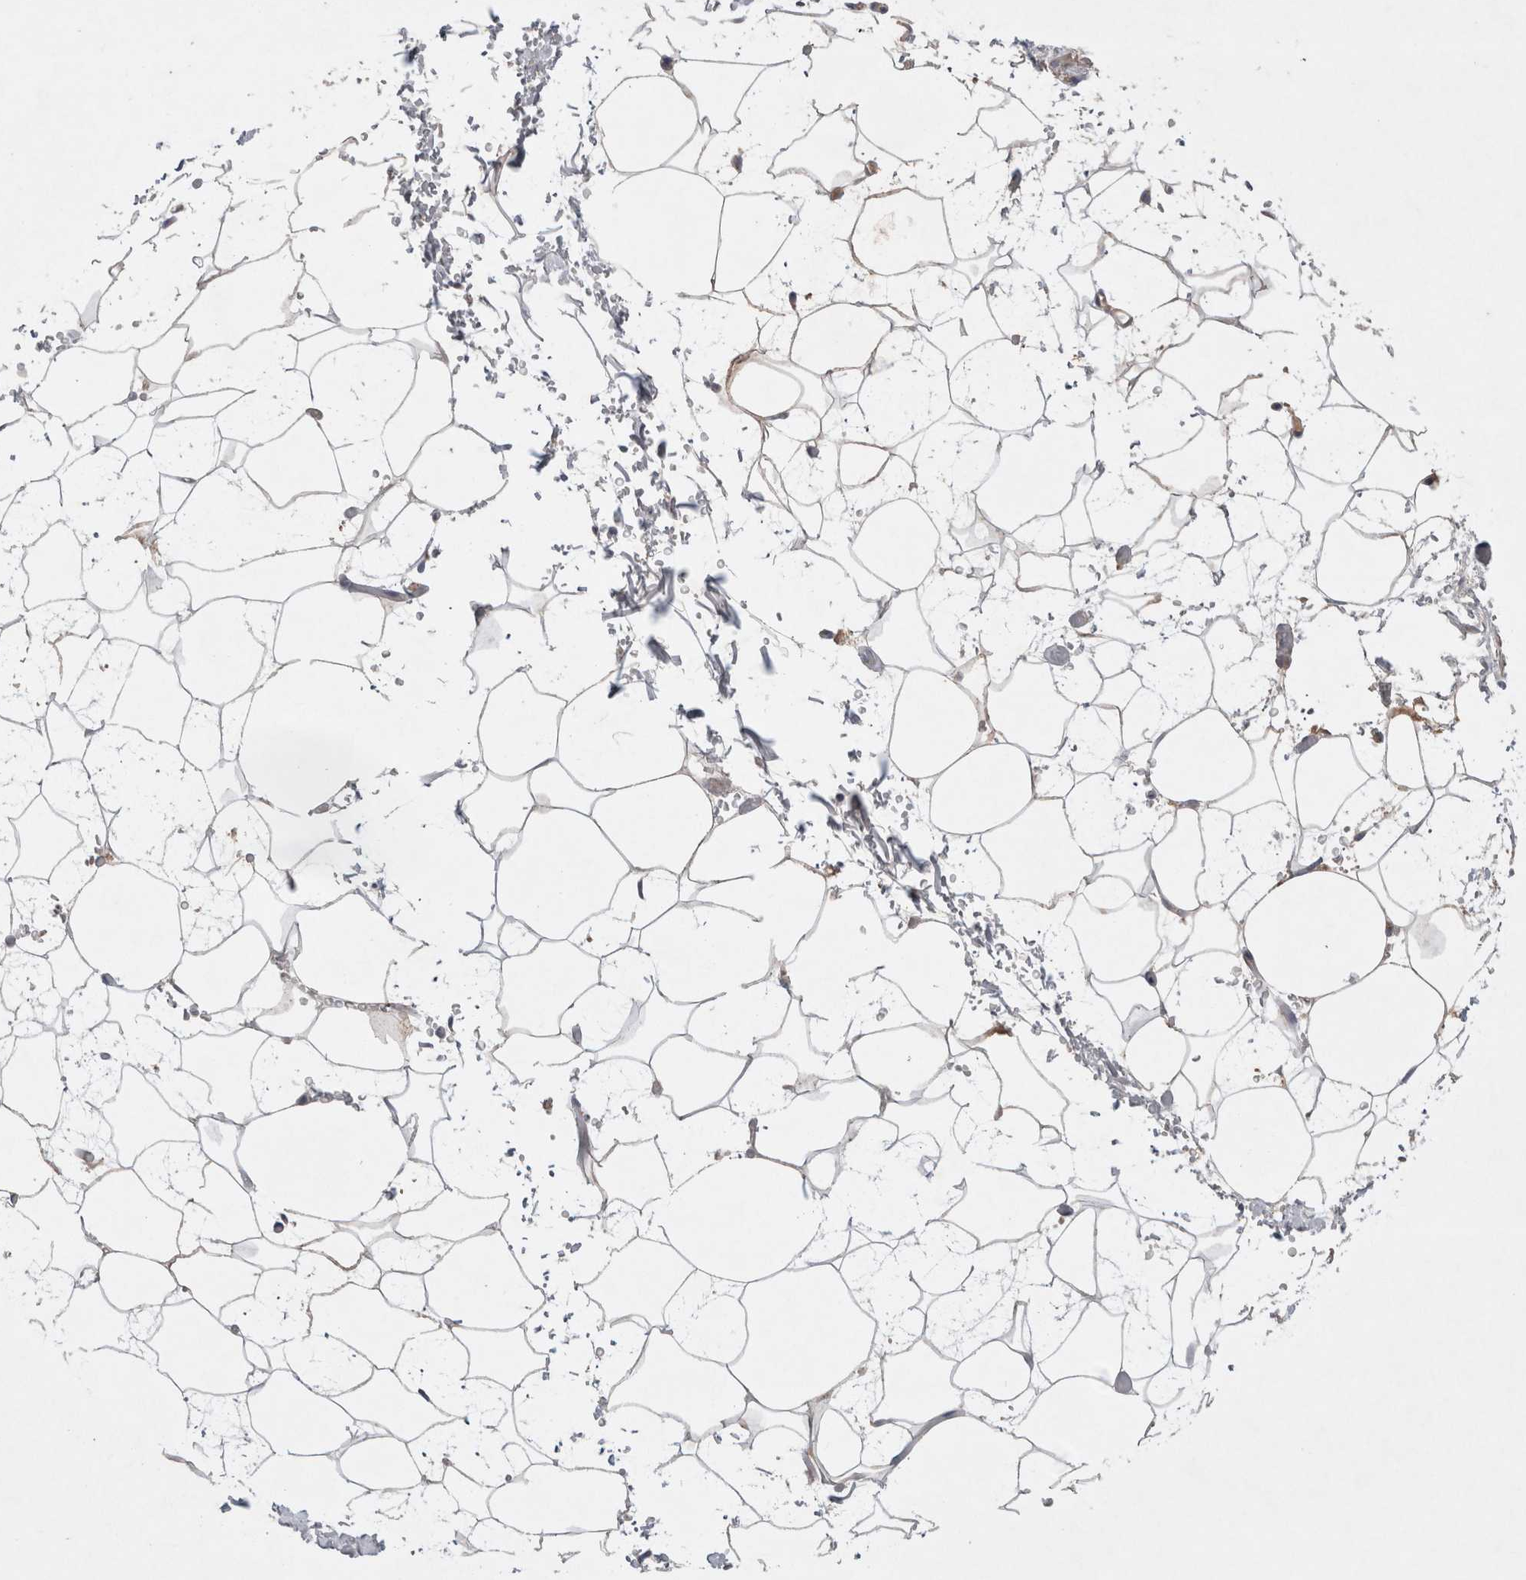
{"staining": {"intensity": "weak", "quantity": ">75%", "location": "cytoplasmic/membranous"}, "tissue": "adipose tissue", "cell_type": "Adipocytes", "image_type": "normal", "snomed": [{"axis": "morphology", "description": "Normal tissue, NOS"}, {"axis": "topography", "description": "Soft tissue"}], "caption": "This micrograph shows immunohistochemistry staining of normal human adipose tissue, with low weak cytoplasmic/membranous positivity in about >75% of adipocytes.", "gene": "MRPS28", "patient": {"sex": "male", "age": 72}}